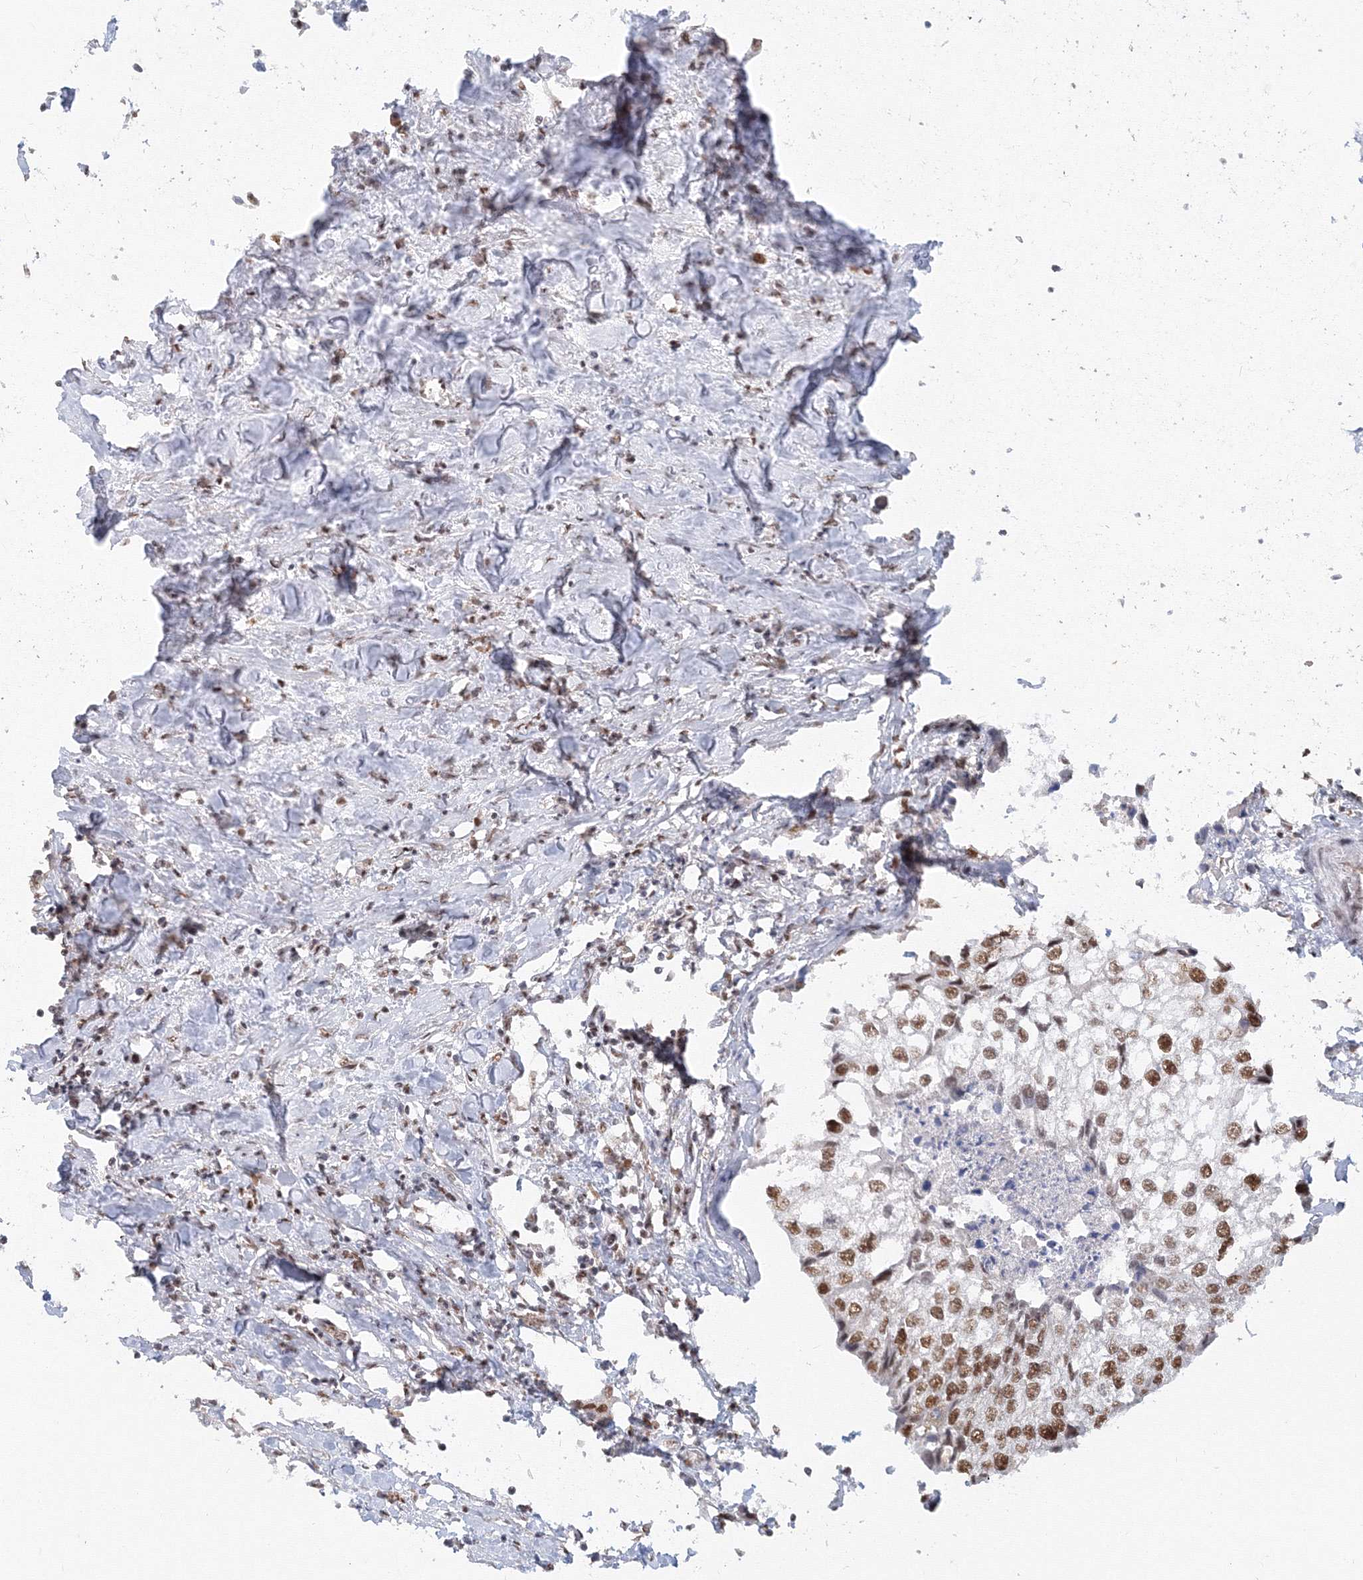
{"staining": {"intensity": "moderate", "quantity": ">75%", "location": "nuclear"}, "tissue": "urothelial cancer", "cell_type": "Tumor cells", "image_type": "cancer", "snomed": [{"axis": "morphology", "description": "Urothelial carcinoma, High grade"}, {"axis": "topography", "description": "Urinary bladder"}], "caption": "A medium amount of moderate nuclear expression is identified in about >75% of tumor cells in urothelial cancer tissue. The staining was performed using DAB, with brown indicating positive protein expression. Nuclei are stained blue with hematoxylin.", "gene": "PPP4R2", "patient": {"sex": "male", "age": 64}}